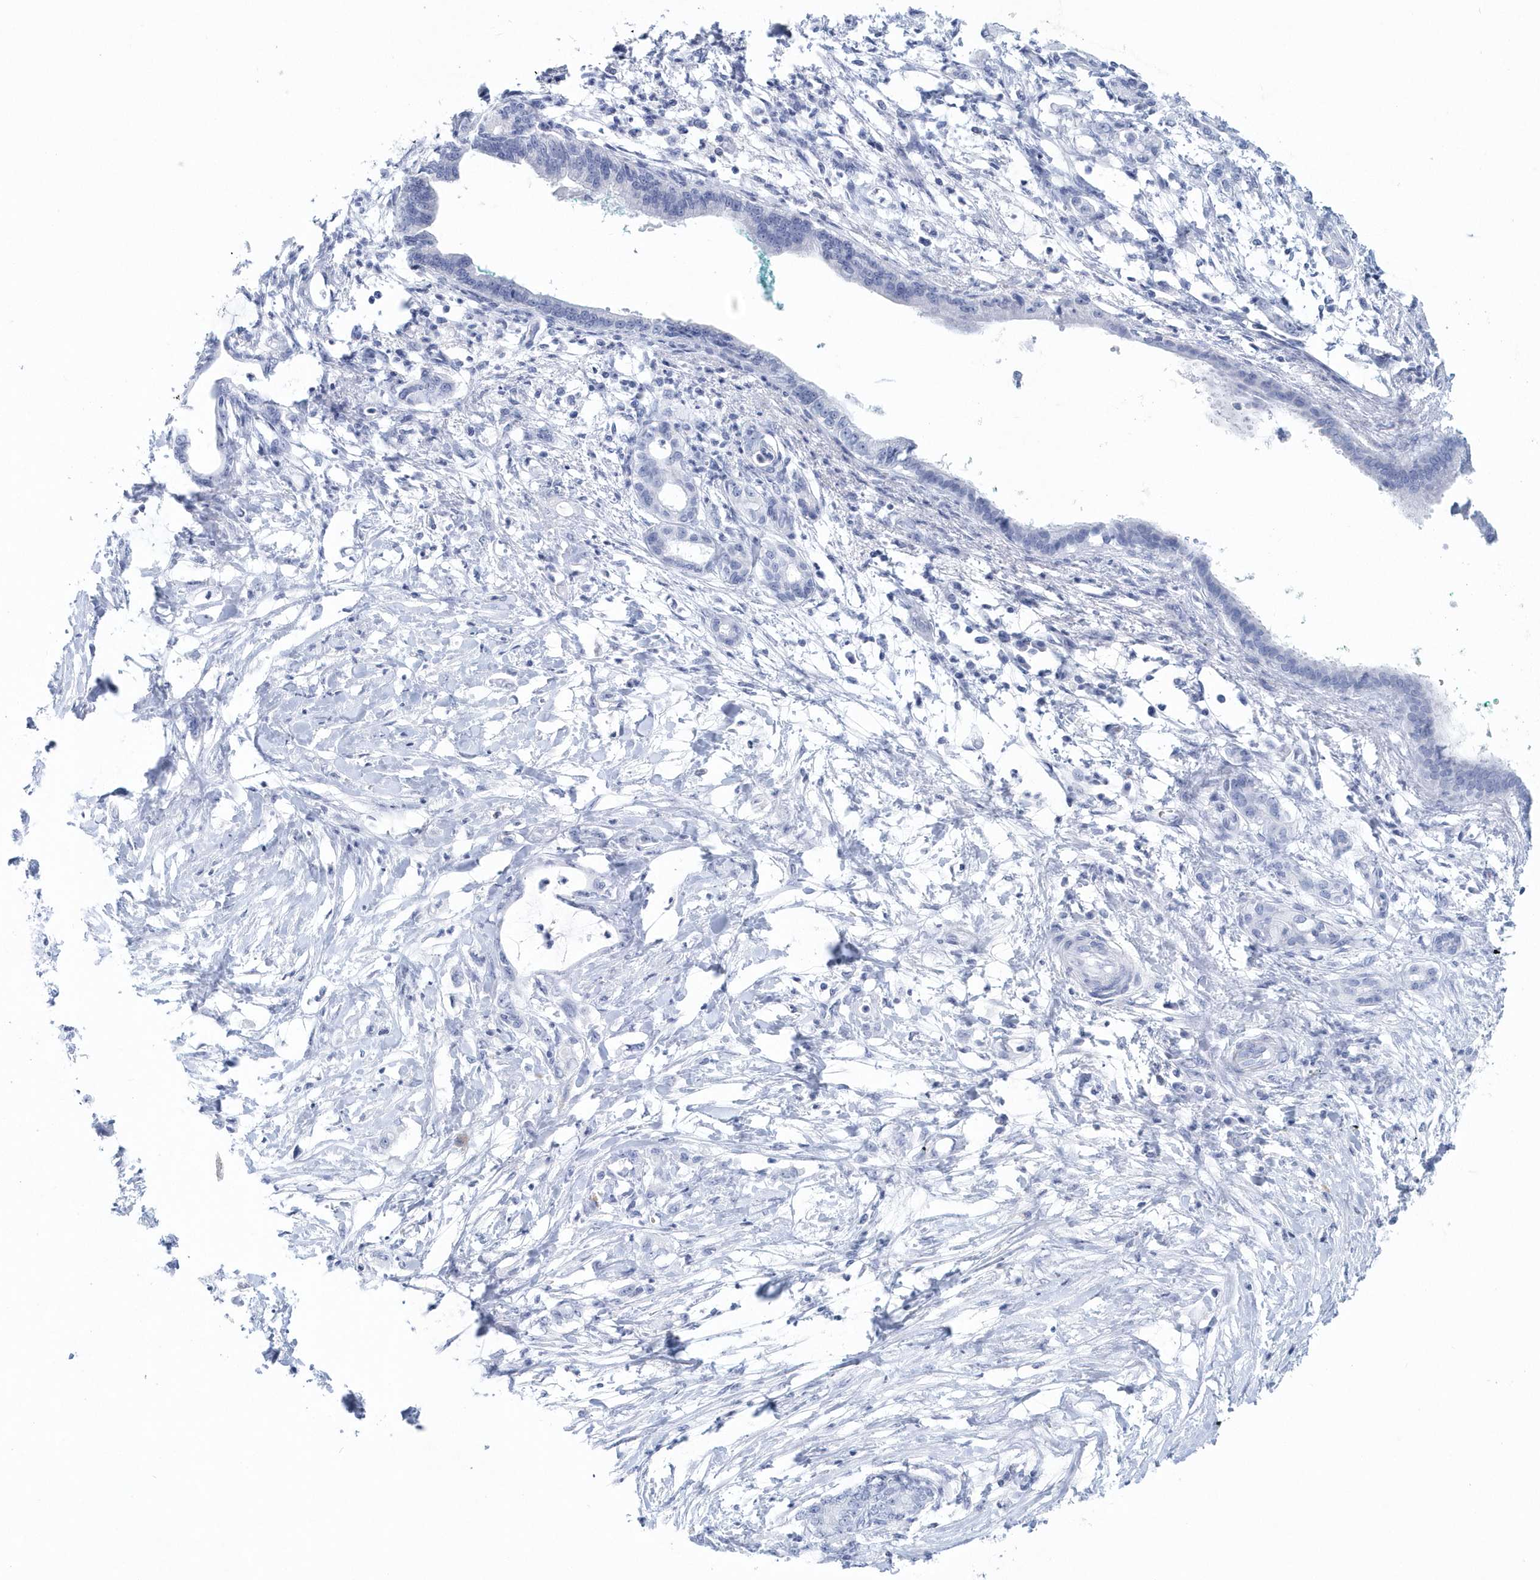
{"staining": {"intensity": "negative", "quantity": "none", "location": "none"}, "tissue": "pancreatic cancer", "cell_type": "Tumor cells", "image_type": "cancer", "snomed": [{"axis": "morphology", "description": "Adenocarcinoma, NOS"}, {"axis": "topography", "description": "Pancreas"}], "caption": "Tumor cells are negative for protein expression in human pancreatic cancer.", "gene": "PTPRO", "patient": {"sex": "female", "age": 55}}